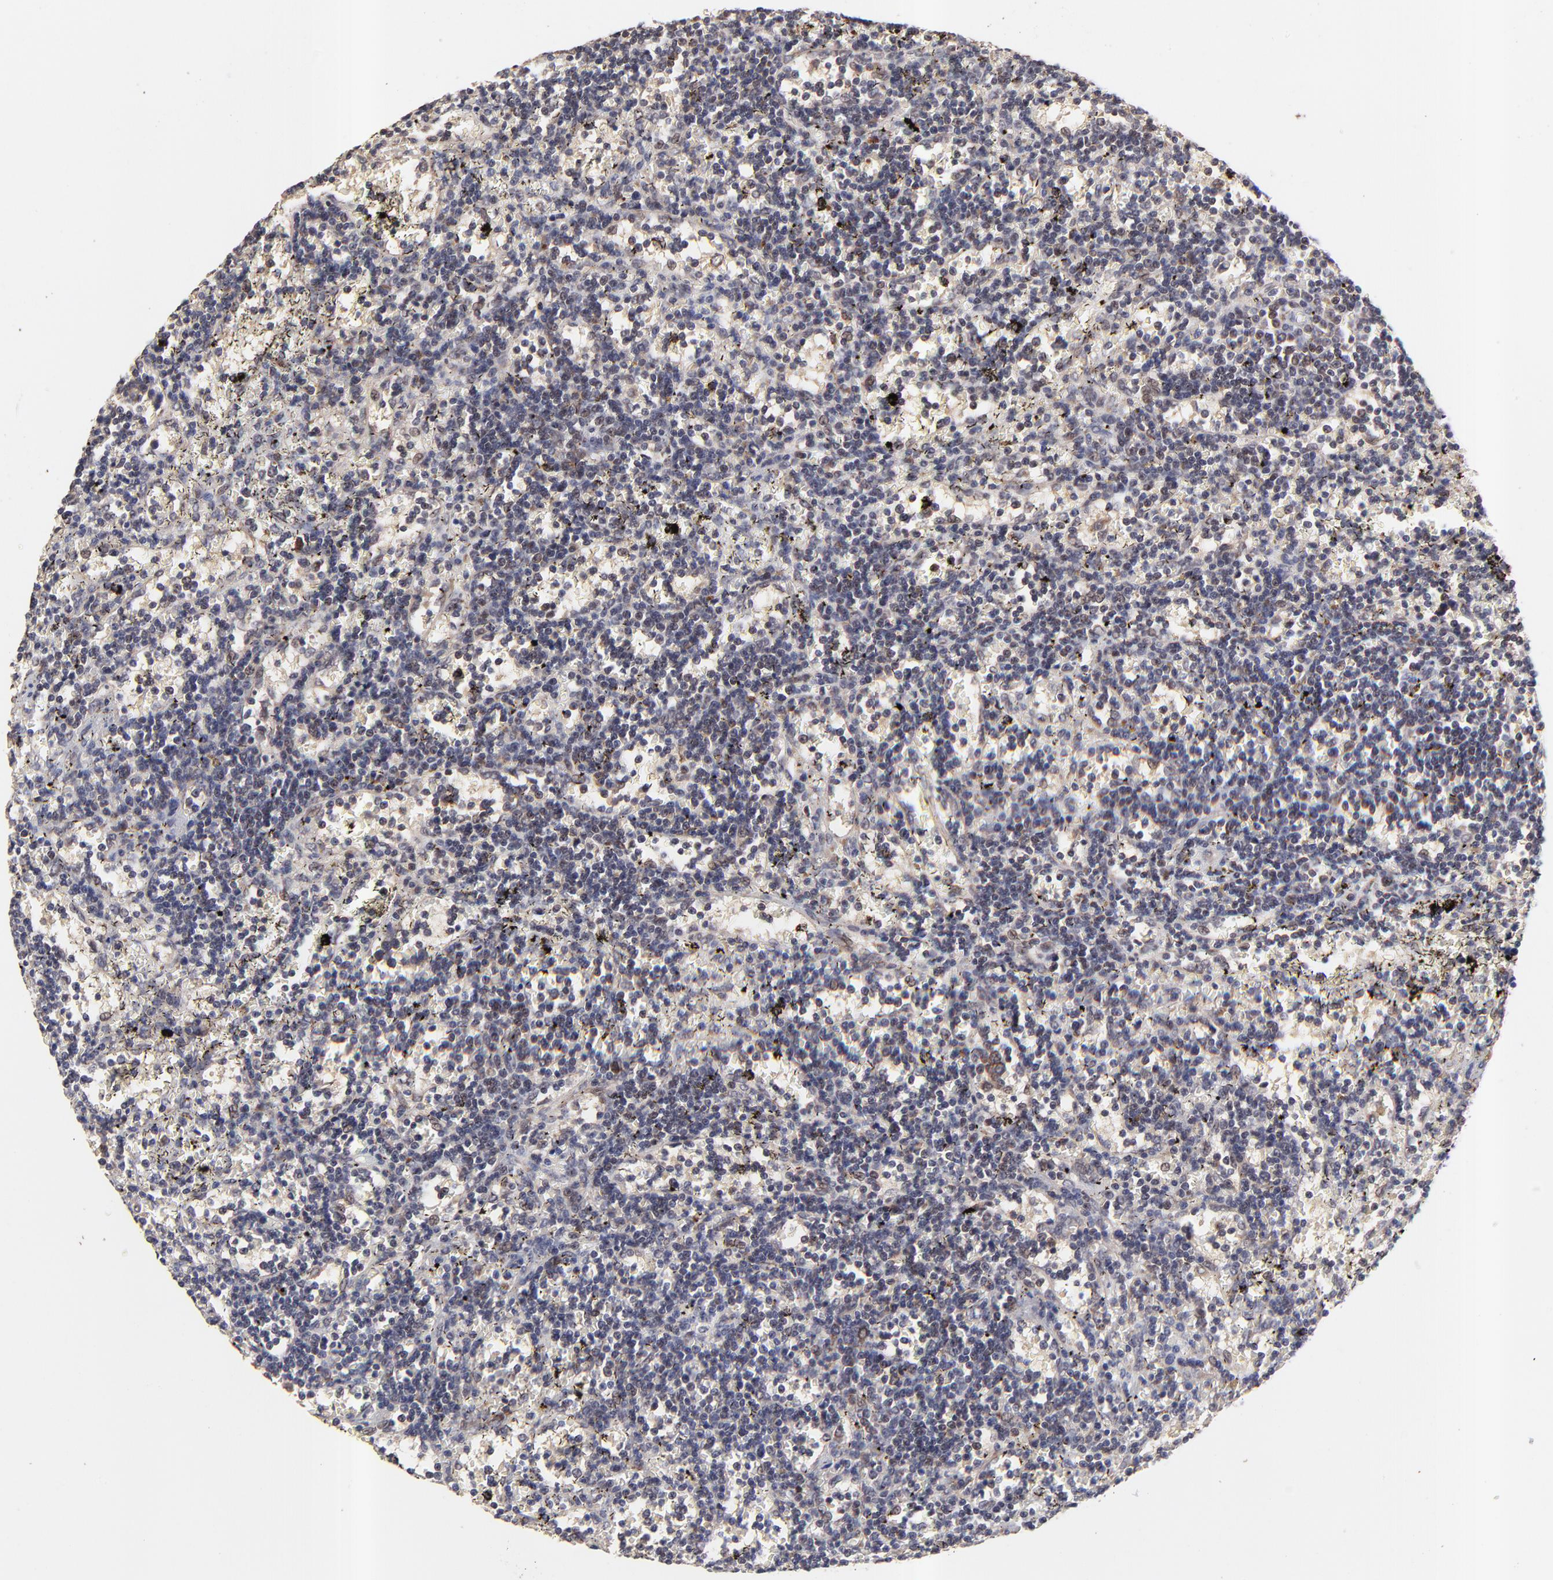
{"staining": {"intensity": "moderate", "quantity": "<25%", "location": "cytoplasmic/membranous"}, "tissue": "lymphoma", "cell_type": "Tumor cells", "image_type": "cancer", "snomed": [{"axis": "morphology", "description": "Malignant lymphoma, non-Hodgkin's type, Low grade"}, {"axis": "topography", "description": "Spleen"}], "caption": "About <25% of tumor cells in malignant lymphoma, non-Hodgkin's type (low-grade) display moderate cytoplasmic/membranous protein positivity as visualized by brown immunohistochemical staining.", "gene": "BAIAP2L2", "patient": {"sex": "male", "age": 60}}